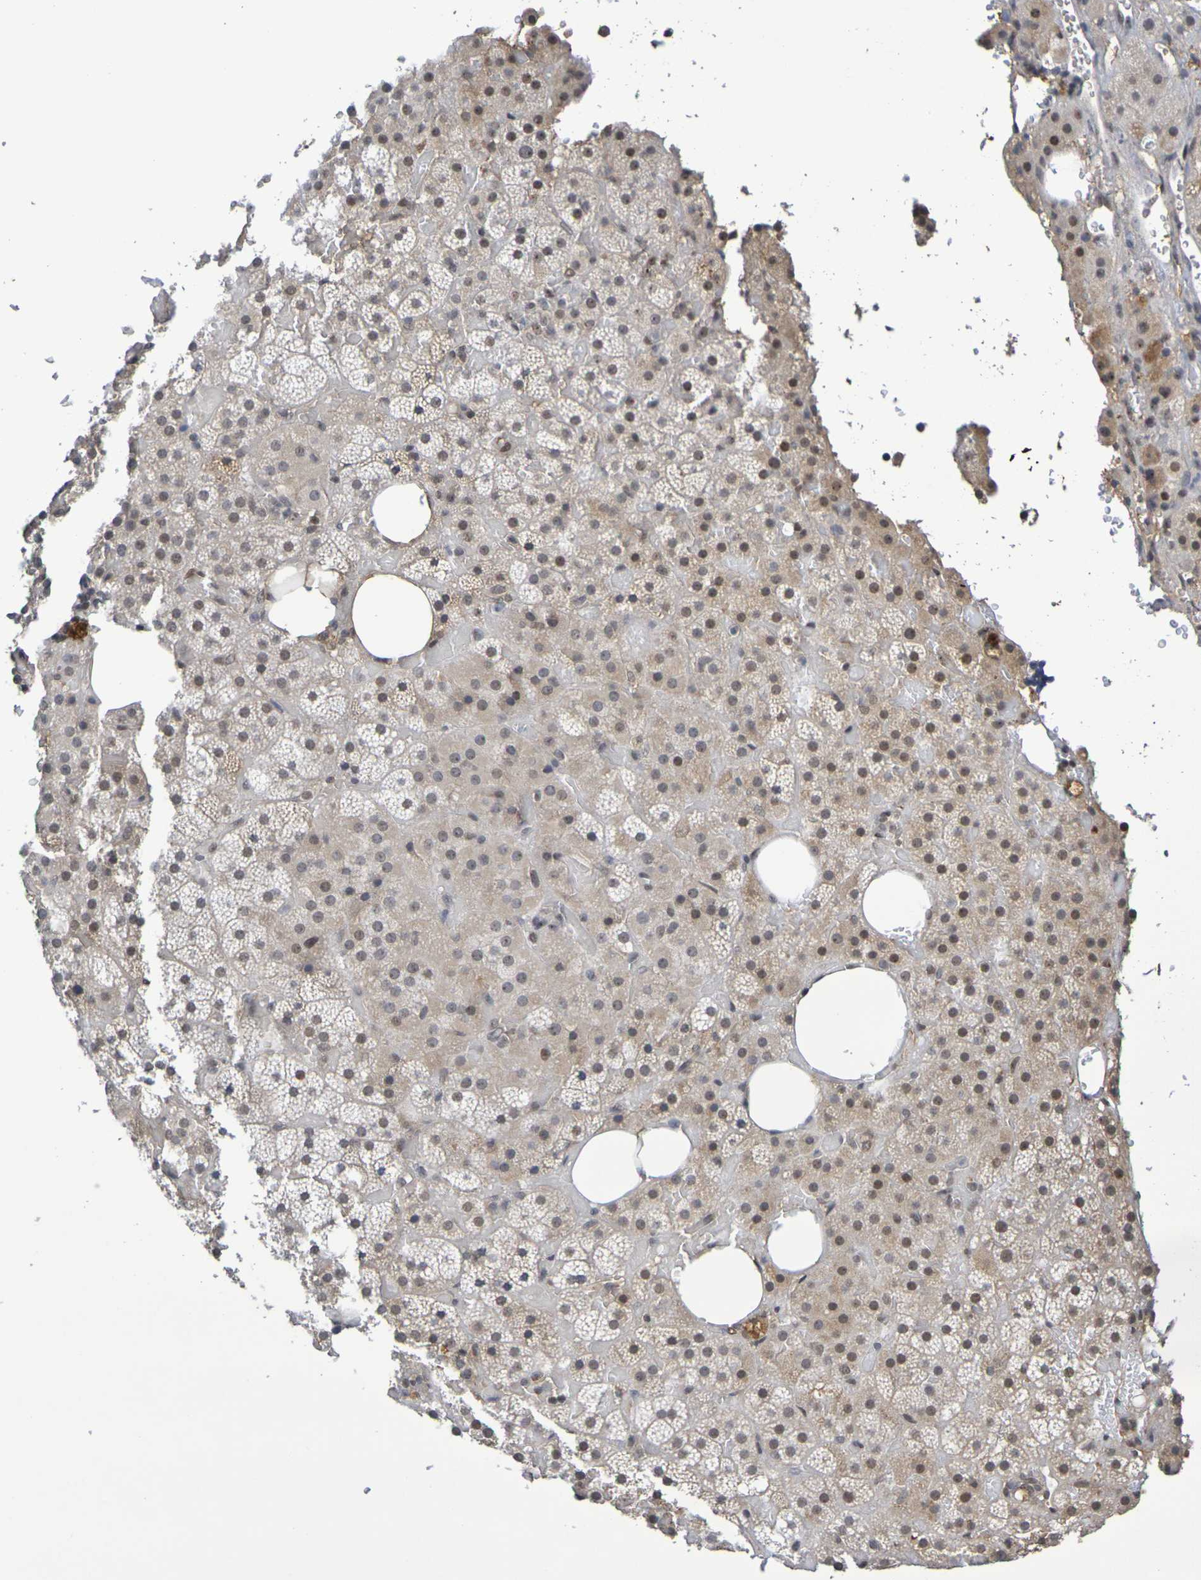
{"staining": {"intensity": "moderate", "quantity": "<25%", "location": "cytoplasmic/membranous,nuclear"}, "tissue": "adrenal gland", "cell_type": "Glandular cells", "image_type": "normal", "snomed": [{"axis": "morphology", "description": "Normal tissue, NOS"}, {"axis": "topography", "description": "Adrenal gland"}], "caption": "Immunohistochemical staining of unremarkable human adrenal gland exhibits <25% levels of moderate cytoplasmic/membranous,nuclear protein staining in about <25% of glandular cells. (DAB (3,3'-diaminobenzidine) IHC with brightfield microscopy, high magnification).", "gene": "TERF2", "patient": {"sex": "female", "age": 59}}